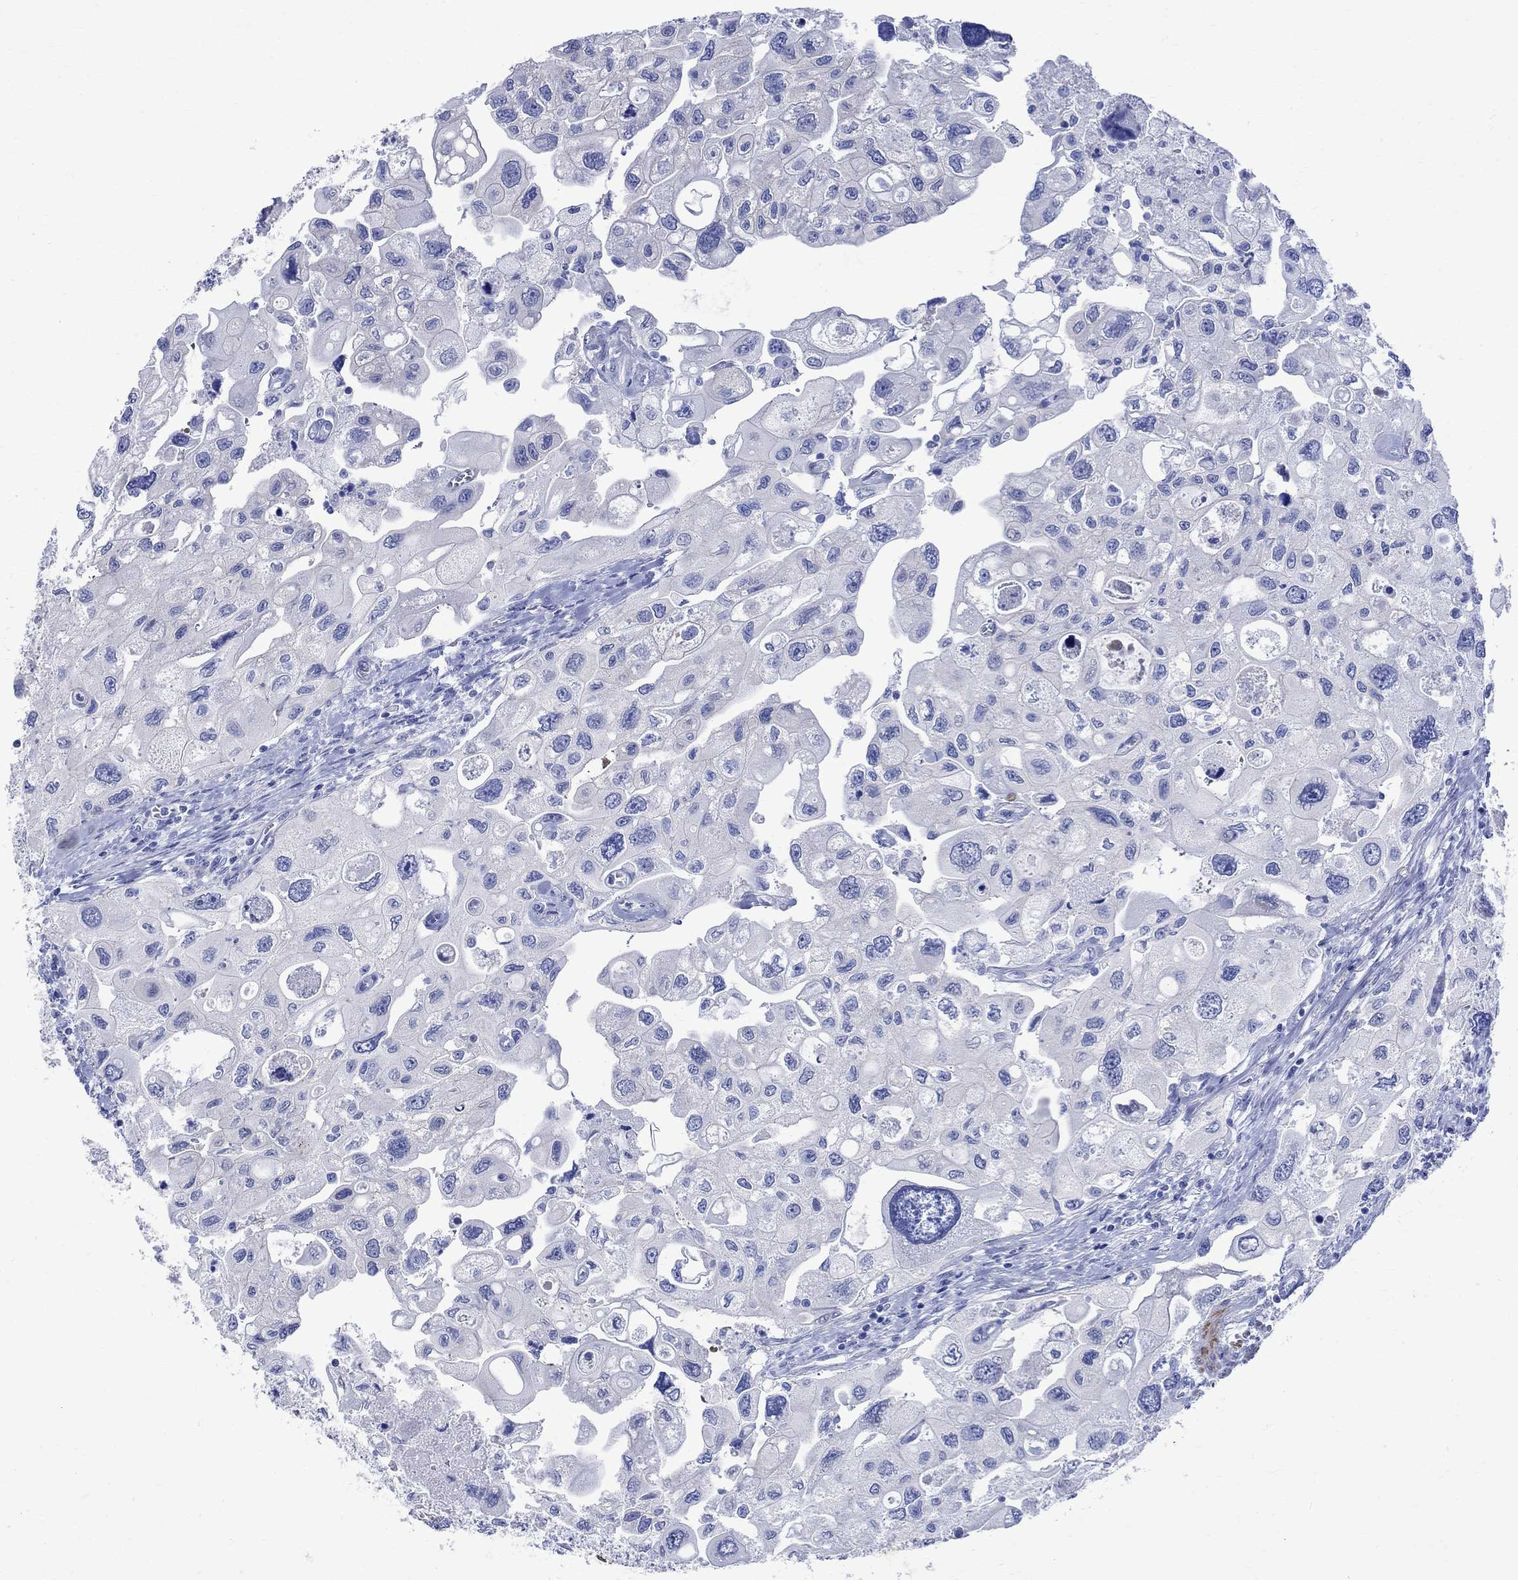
{"staining": {"intensity": "negative", "quantity": "none", "location": "none"}, "tissue": "urothelial cancer", "cell_type": "Tumor cells", "image_type": "cancer", "snomed": [{"axis": "morphology", "description": "Urothelial carcinoma, High grade"}, {"axis": "topography", "description": "Urinary bladder"}], "caption": "This photomicrograph is of urothelial carcinoma (high-grade) stained with immunohistochemistry (IHC) to label a protein in brown with the nuclei are counter-stained blue. There is no staining in tumor cells.", "gene": "PARVB", "patient": {"sex": "male", "age": 59}}